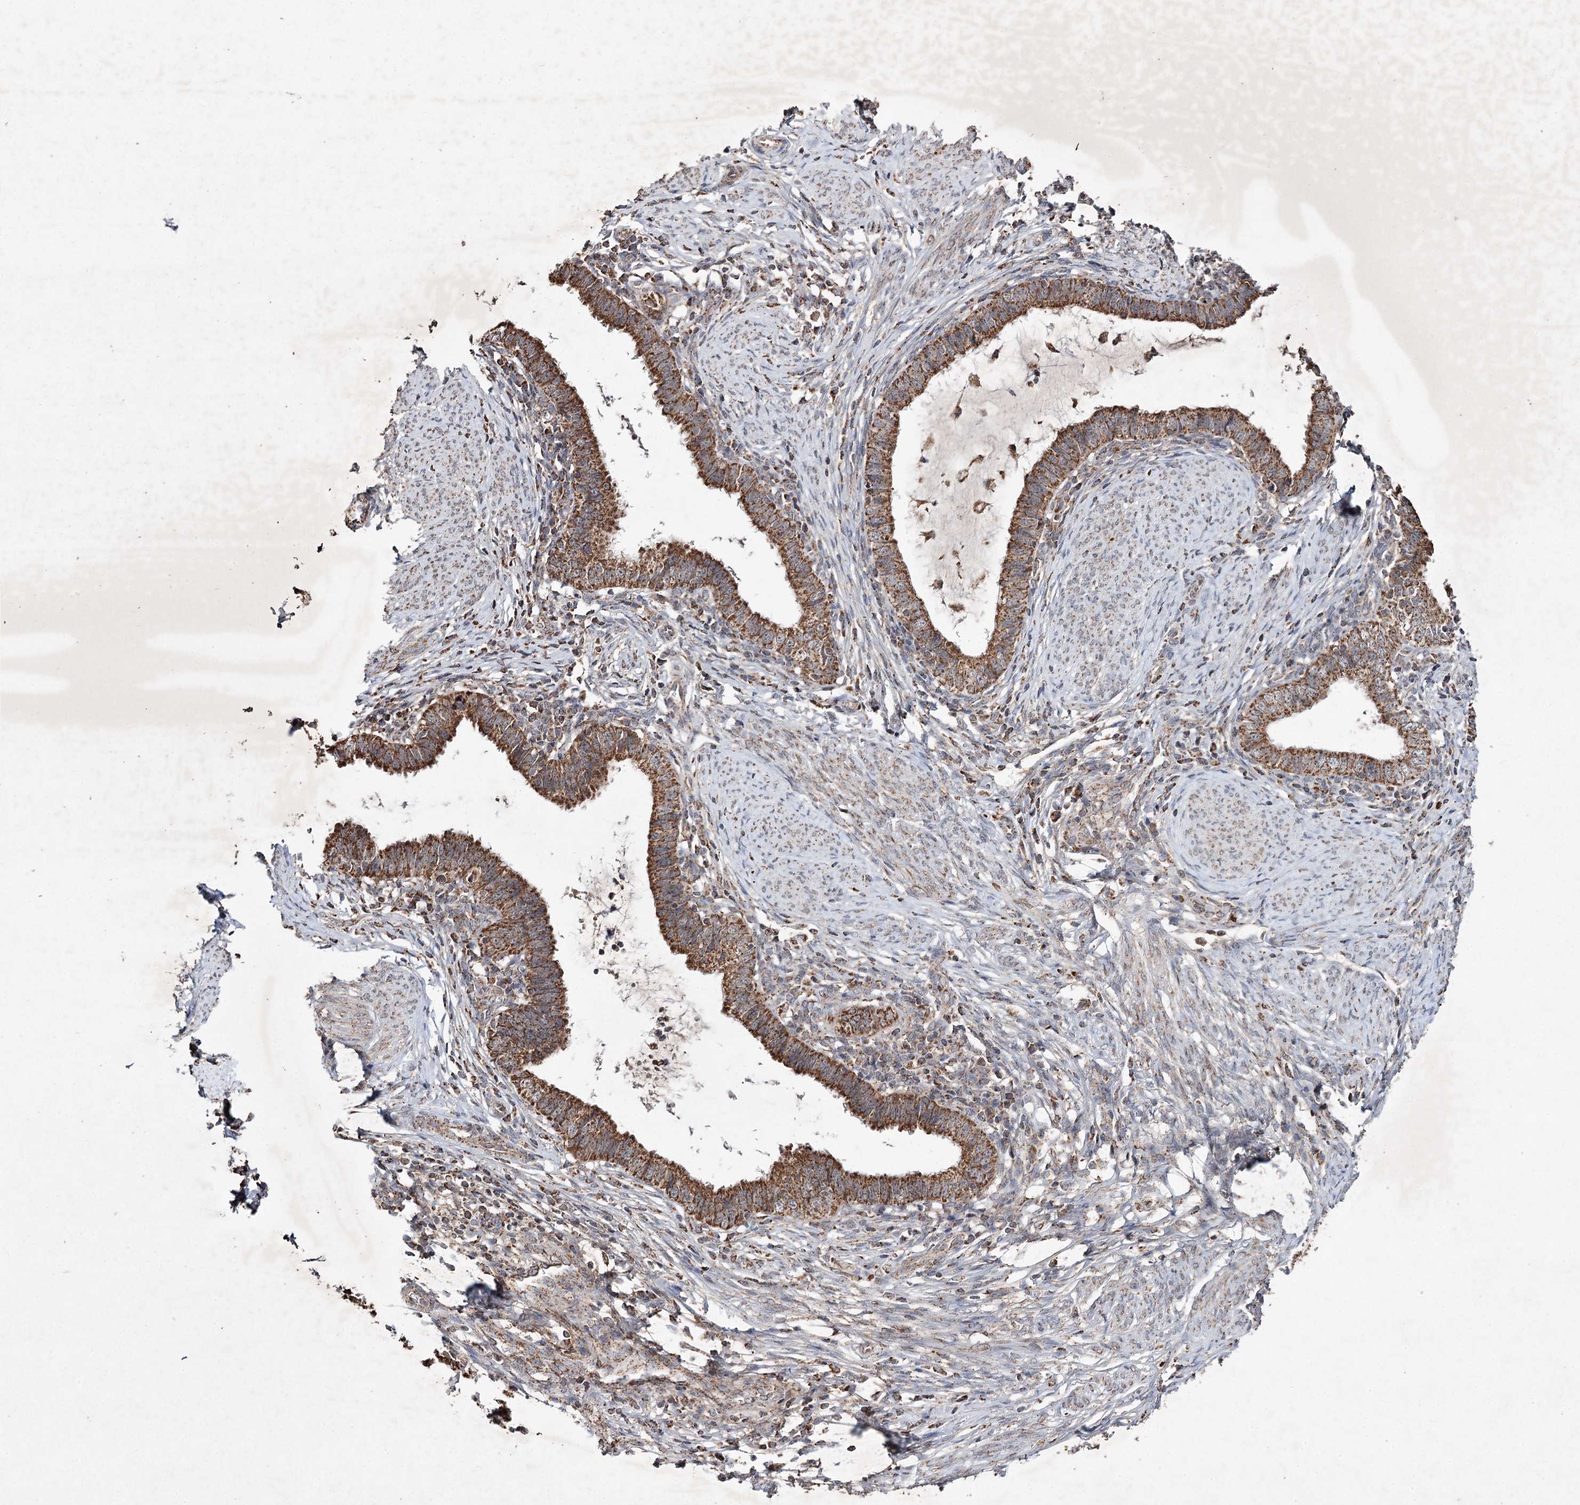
{"staining": {"intensity": "strong", "quantity": ">75%", "location": "cytoplasmic/membranous"}, "tissue": "cervical cancer", "cell_type": "Tumor cells", "image_type": "cancer", "snomed": [{"axis": "morphology", "description": "Adenocarcinoma, NOS"}, {"axis": "topography", "description": "Cervix"}], "caption": "About >75% of tumor cells in cervical cancer (adenocarcinoma) demonstrate strong cytoplasmic/membranous protein expression as visualized by brown immunohistochemical staining.", "gene": "PIK3CB", "patient": {"sex": "female", "age": 36}}